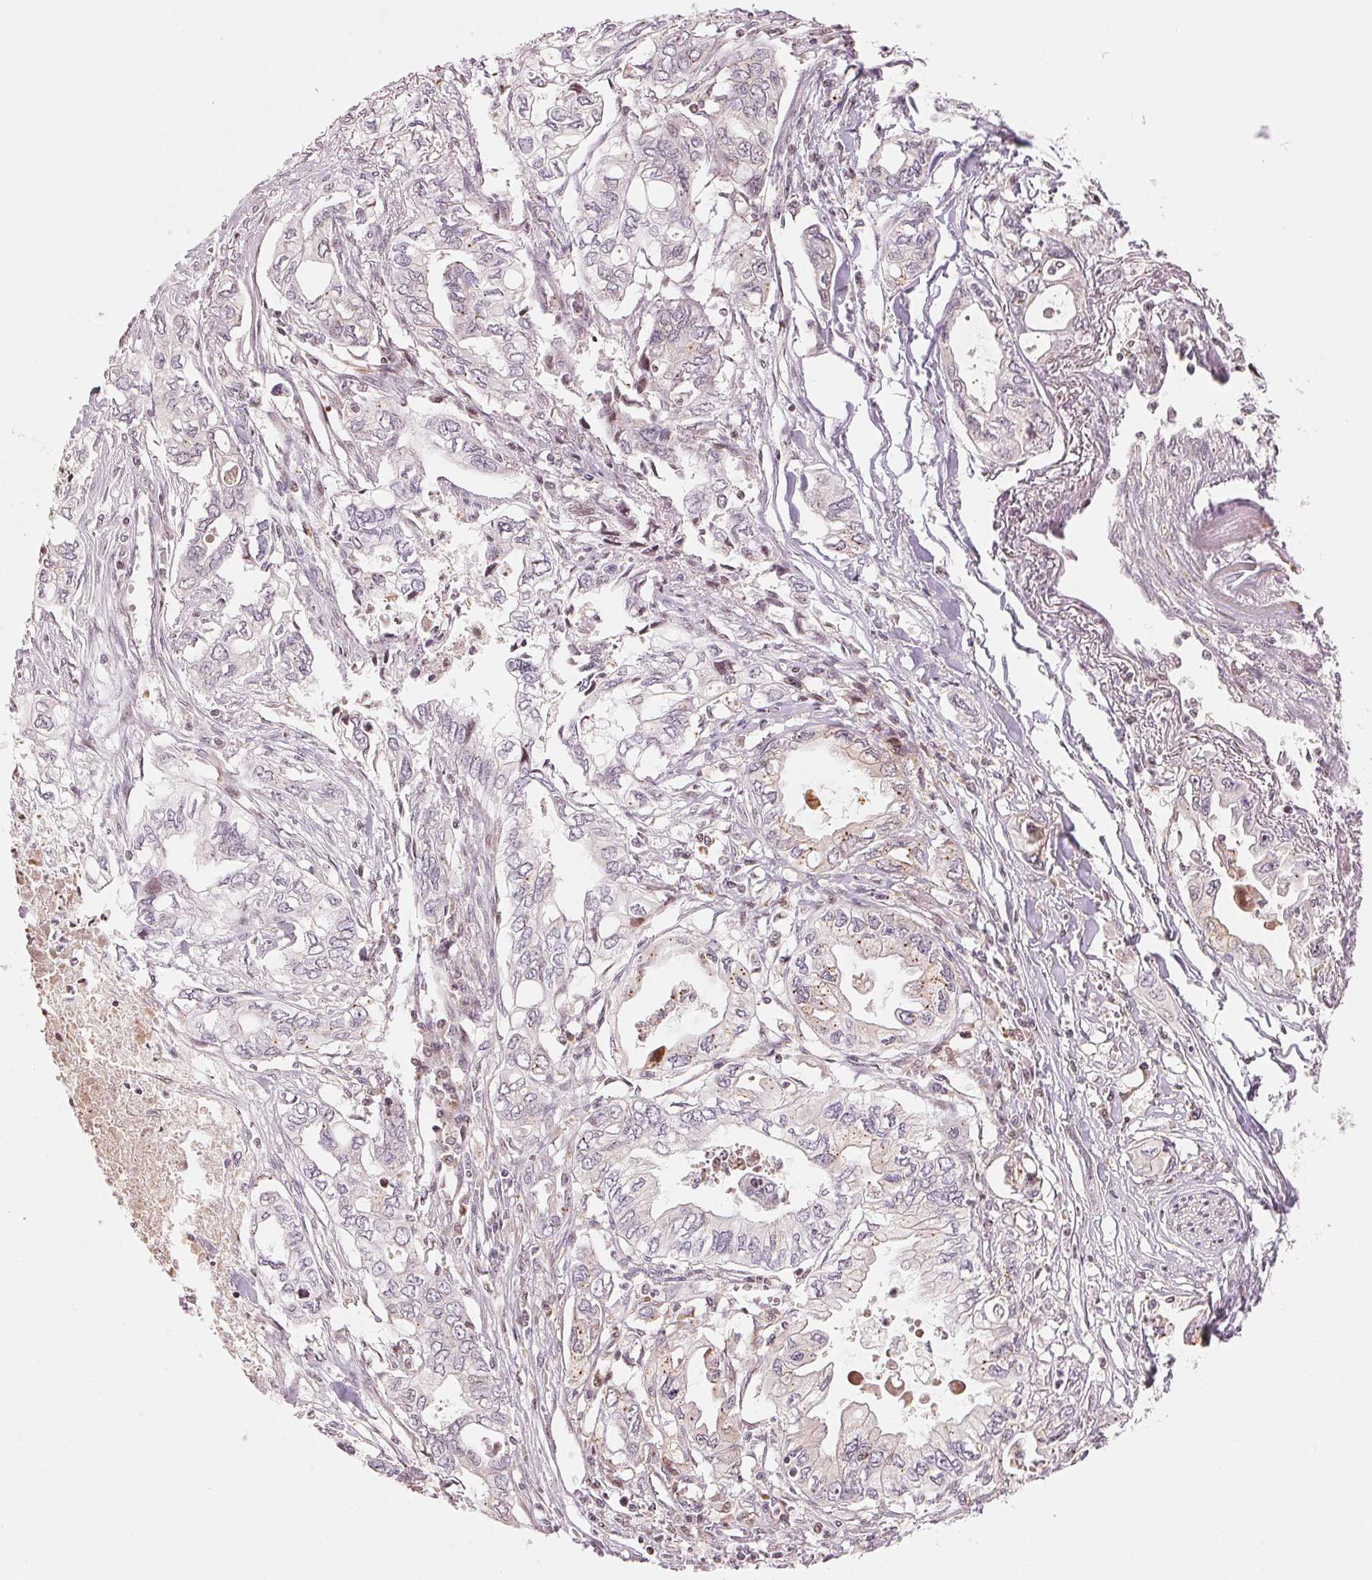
{"staining": {"intensity": "negative", "quantity": "none", "location": "none"}, "tissue": "pancreatic cancer", "cell_type": "Tumor cells", "image_type": "cancer", "snomed": [{"axis": "morphology", "description": "Adenocarcinoma, NOS"}, {"axis": "topography", "description": "Pancreas"}], "caption": "DAB (3,3'-diaminobenzidine) immunohistochemical staining of human pancreatic adenocarcinoma exhibits no significant positivity in tumor cells. (Brightfield microscopy of DAB (3,3'-diaminobenzidine) immunohistochemistry (IHC) at high magnification).", "gene": "SLC17A4", "patient": {"sex": "male", "age": 68}}